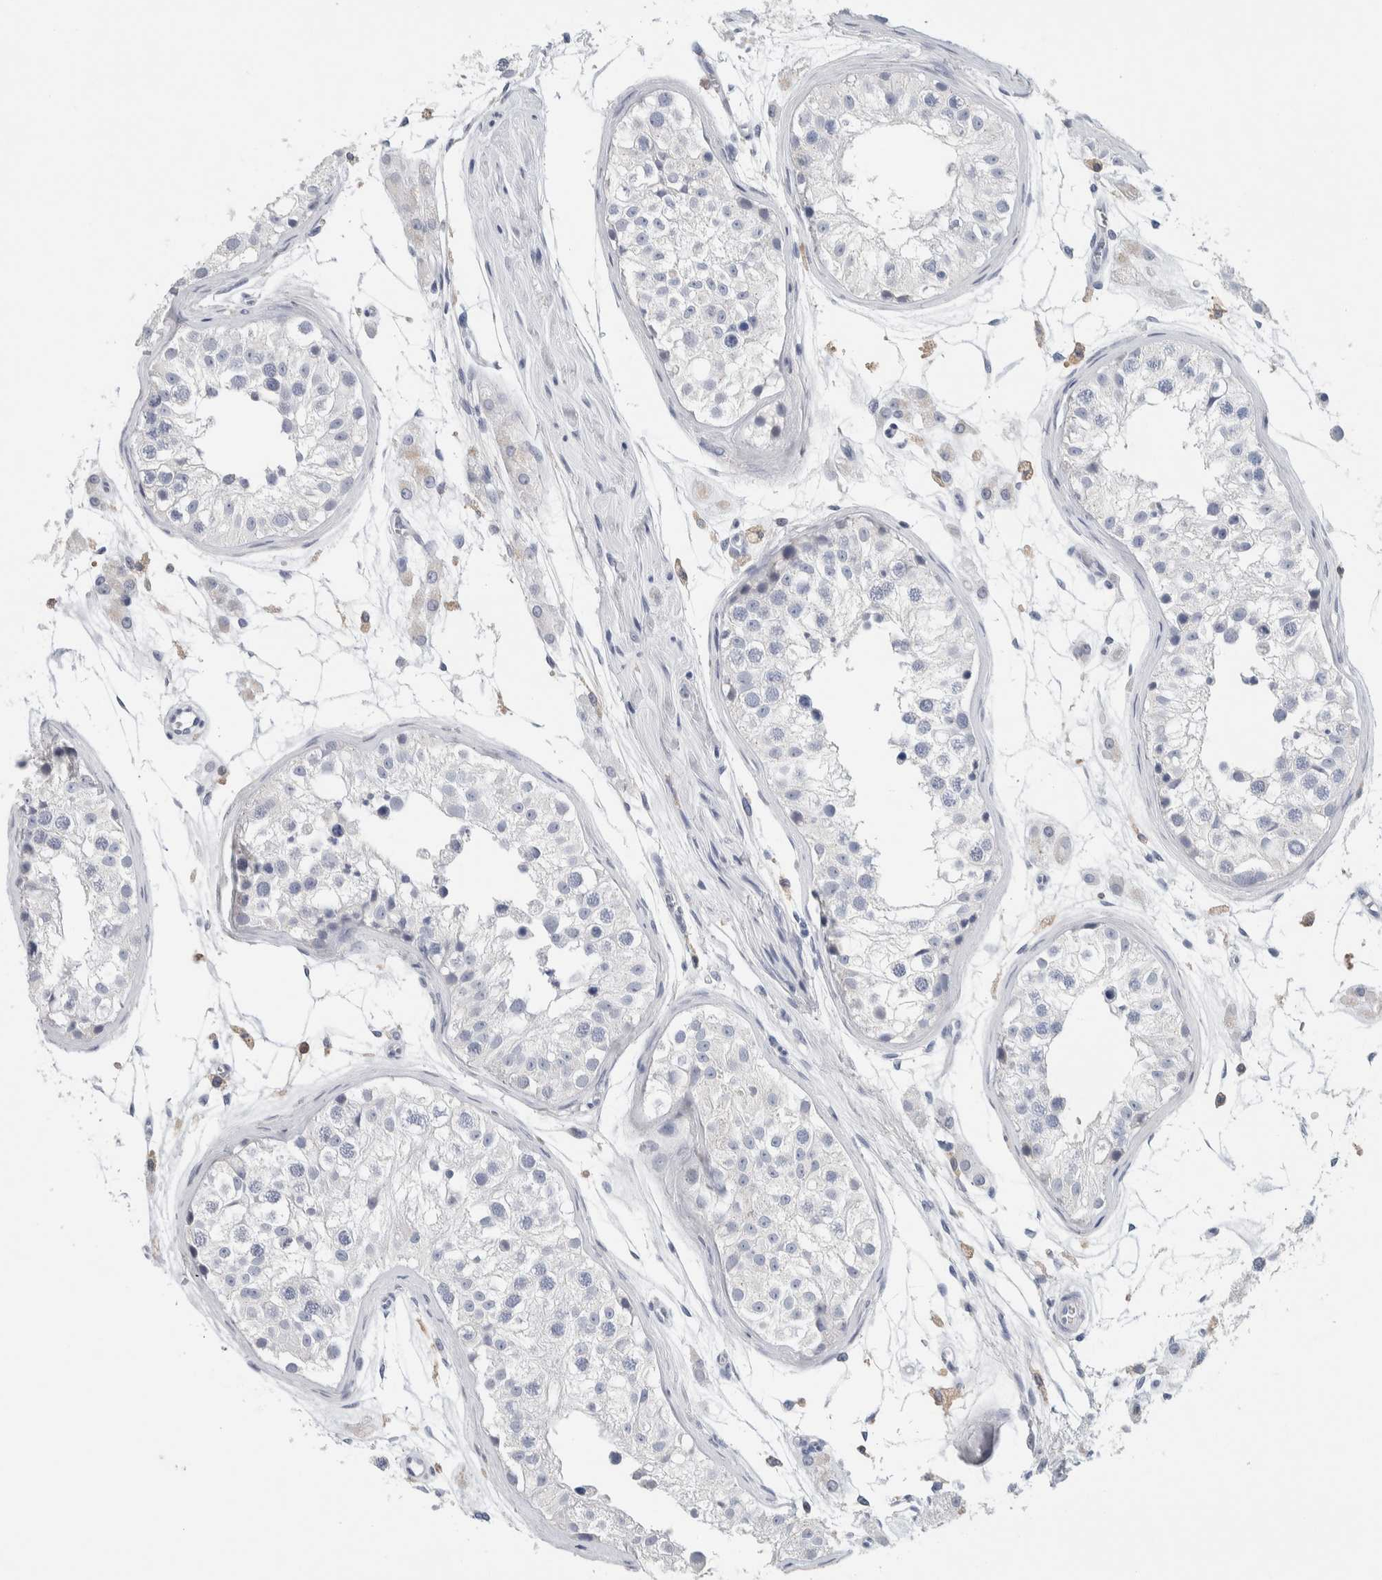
{"staining": {"intensity": "negative", "quantity": "none", "location": "none"}, "tissue": "testis", "cell_type": "Cells in seminiferous ducts", "image_type": "normal", "snomed": [{"axis": "morphology", "description": "Normal tissue, NOS"}, {"axis": "morphology", "description": "Adenocarcinoma, metastatic, NOS"}, {"axis": "topography", "description": "Testis"}], "caption": "Testis stained for a protein using IHC exhibits no positivity cells in seminiferous ducts.", "gene": "NCF2", "patient": {"sex": "male", "age": 26}}